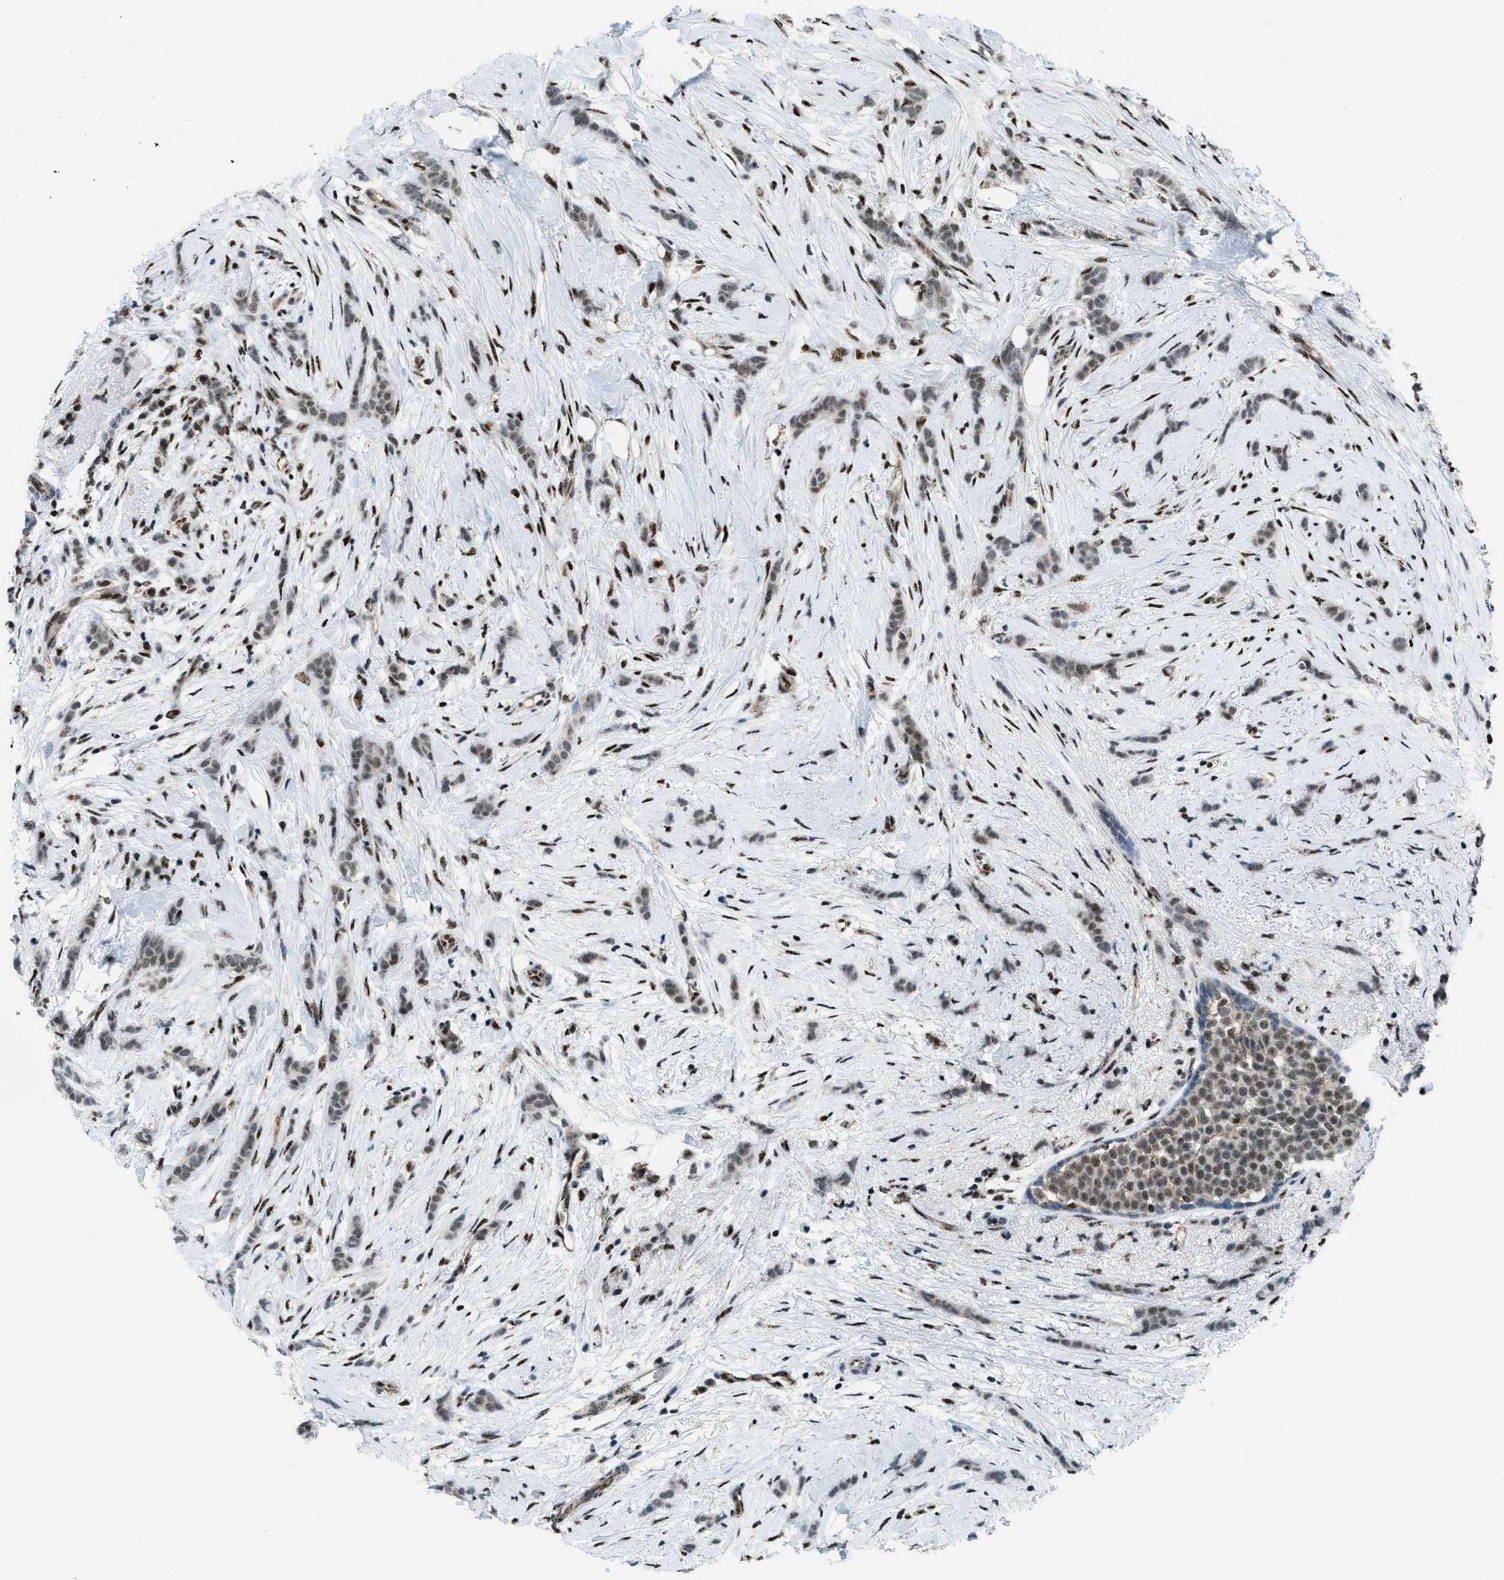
{"staining": {"intensity": "moderate", "quantity": ">75%", "location": "cytoplasmic/membranous,nuclear"}, "tissue": "breast cancer", "cell_type": "Tumor cells", "image_type": "cancer", "snomed": [{"axis": "morphology", "description": "Lobular carcinoma, in situ"}, {"axis": "morphology", "description": "Lobular carcinoma"}, {"axis": "topography", "description": "Breast"}], "caption": "Immunohistochemistry (IHC) of breast lobular carcinoma in situ displays medium levels of moderate cytoplasmic/membranous and nuclear positivity in about >75% of tumor cells.", "gene": "SP100", "patient": {"sex": "female", "age": 41}}